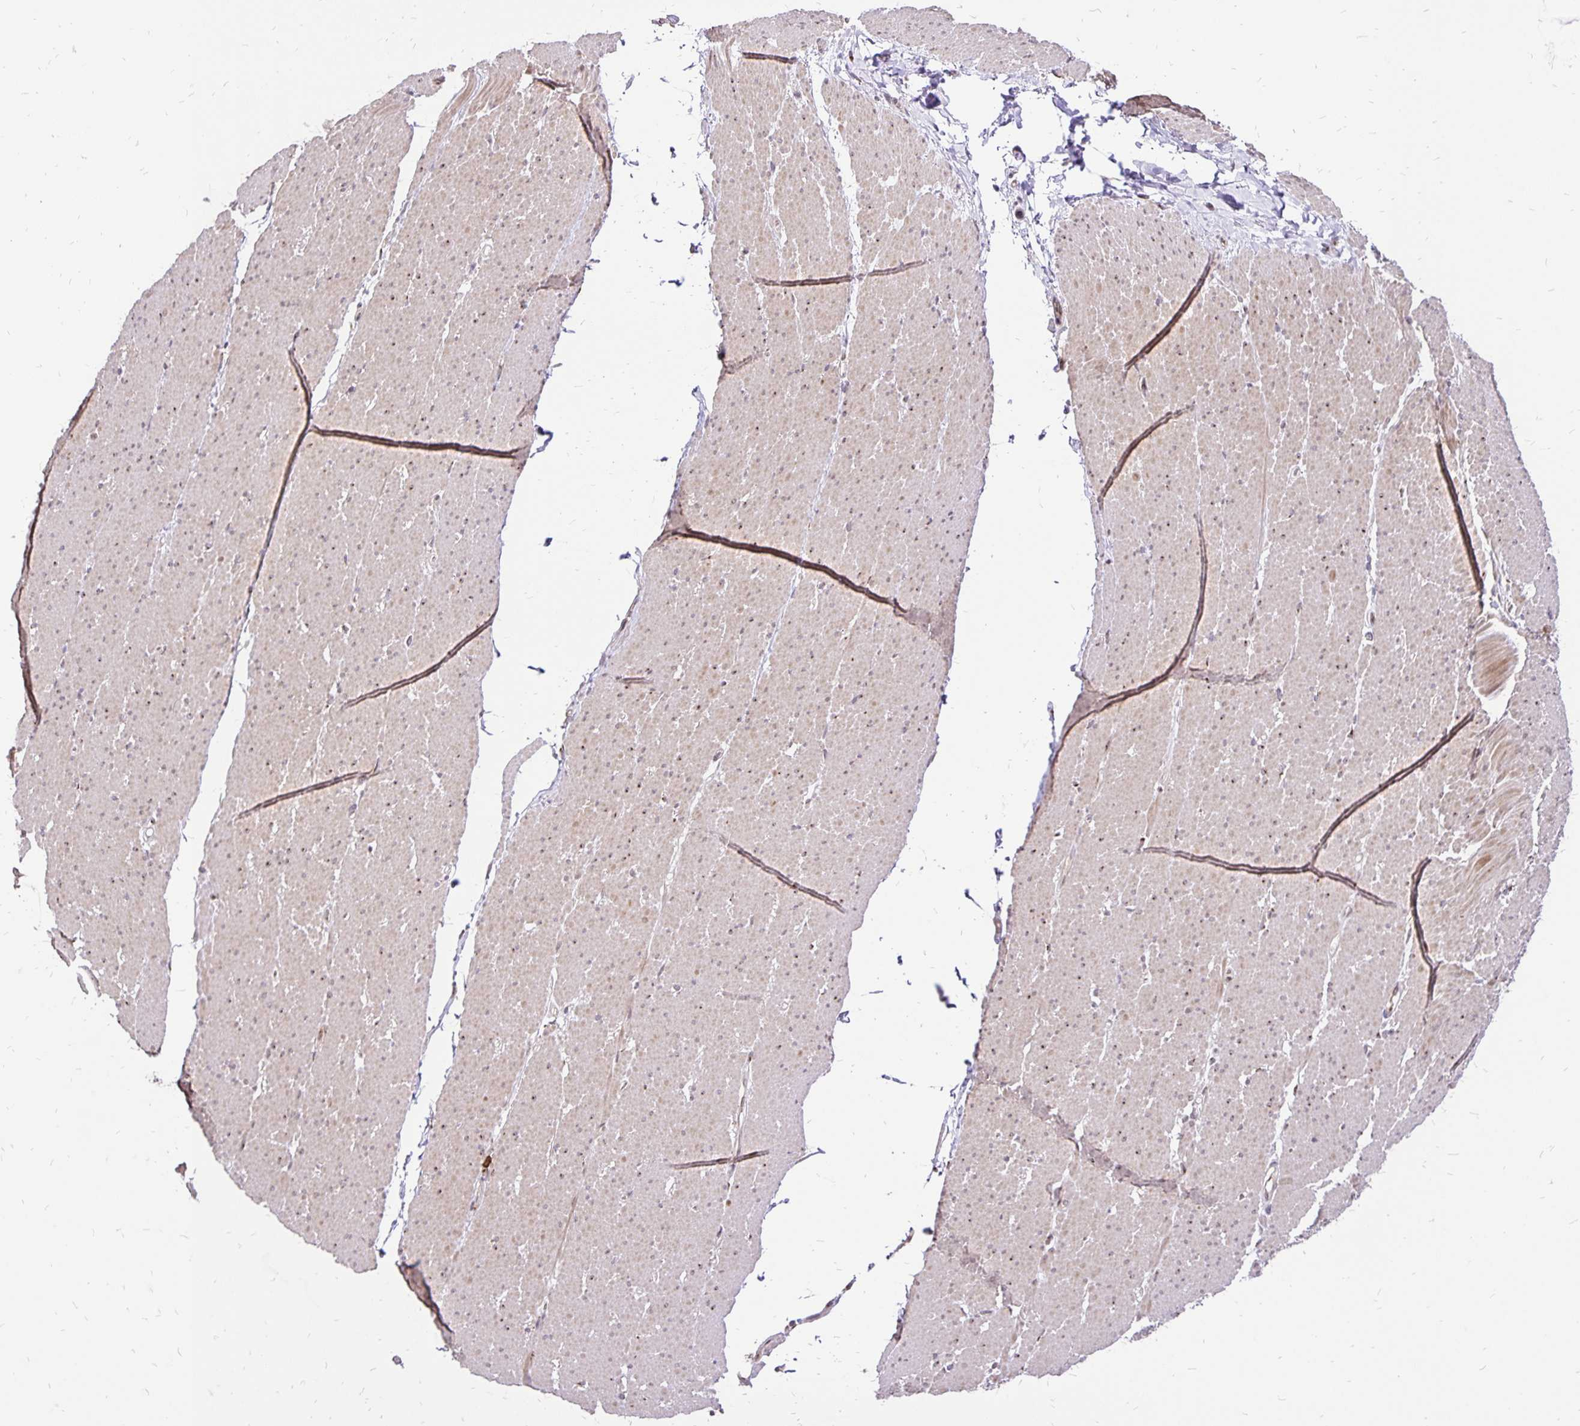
{"staining": {"intensity": "weak", "quantity": "25%-75%", "location": "cytoplasmic/membranous,nuclear"}, "tissue": "smooth muscle", "cell_type": "Smooth muscle cells", "image_type": "normal", "snomed": [{"axis": "morphology", "description": "Normal tissue, NOS"}, {"axis": "topography", "description": "Smooth muscle"}, {"axis": "topography", "description": "Rectum"}], "caption": "A histopathology image of smooth muscle stained for a protein reveals weak cytoplasmic/membranous,nuclear brown staining in smooth muscle cells.", "gene": "GOLGA5", "patient": {"sex": "male", "age": 53}}